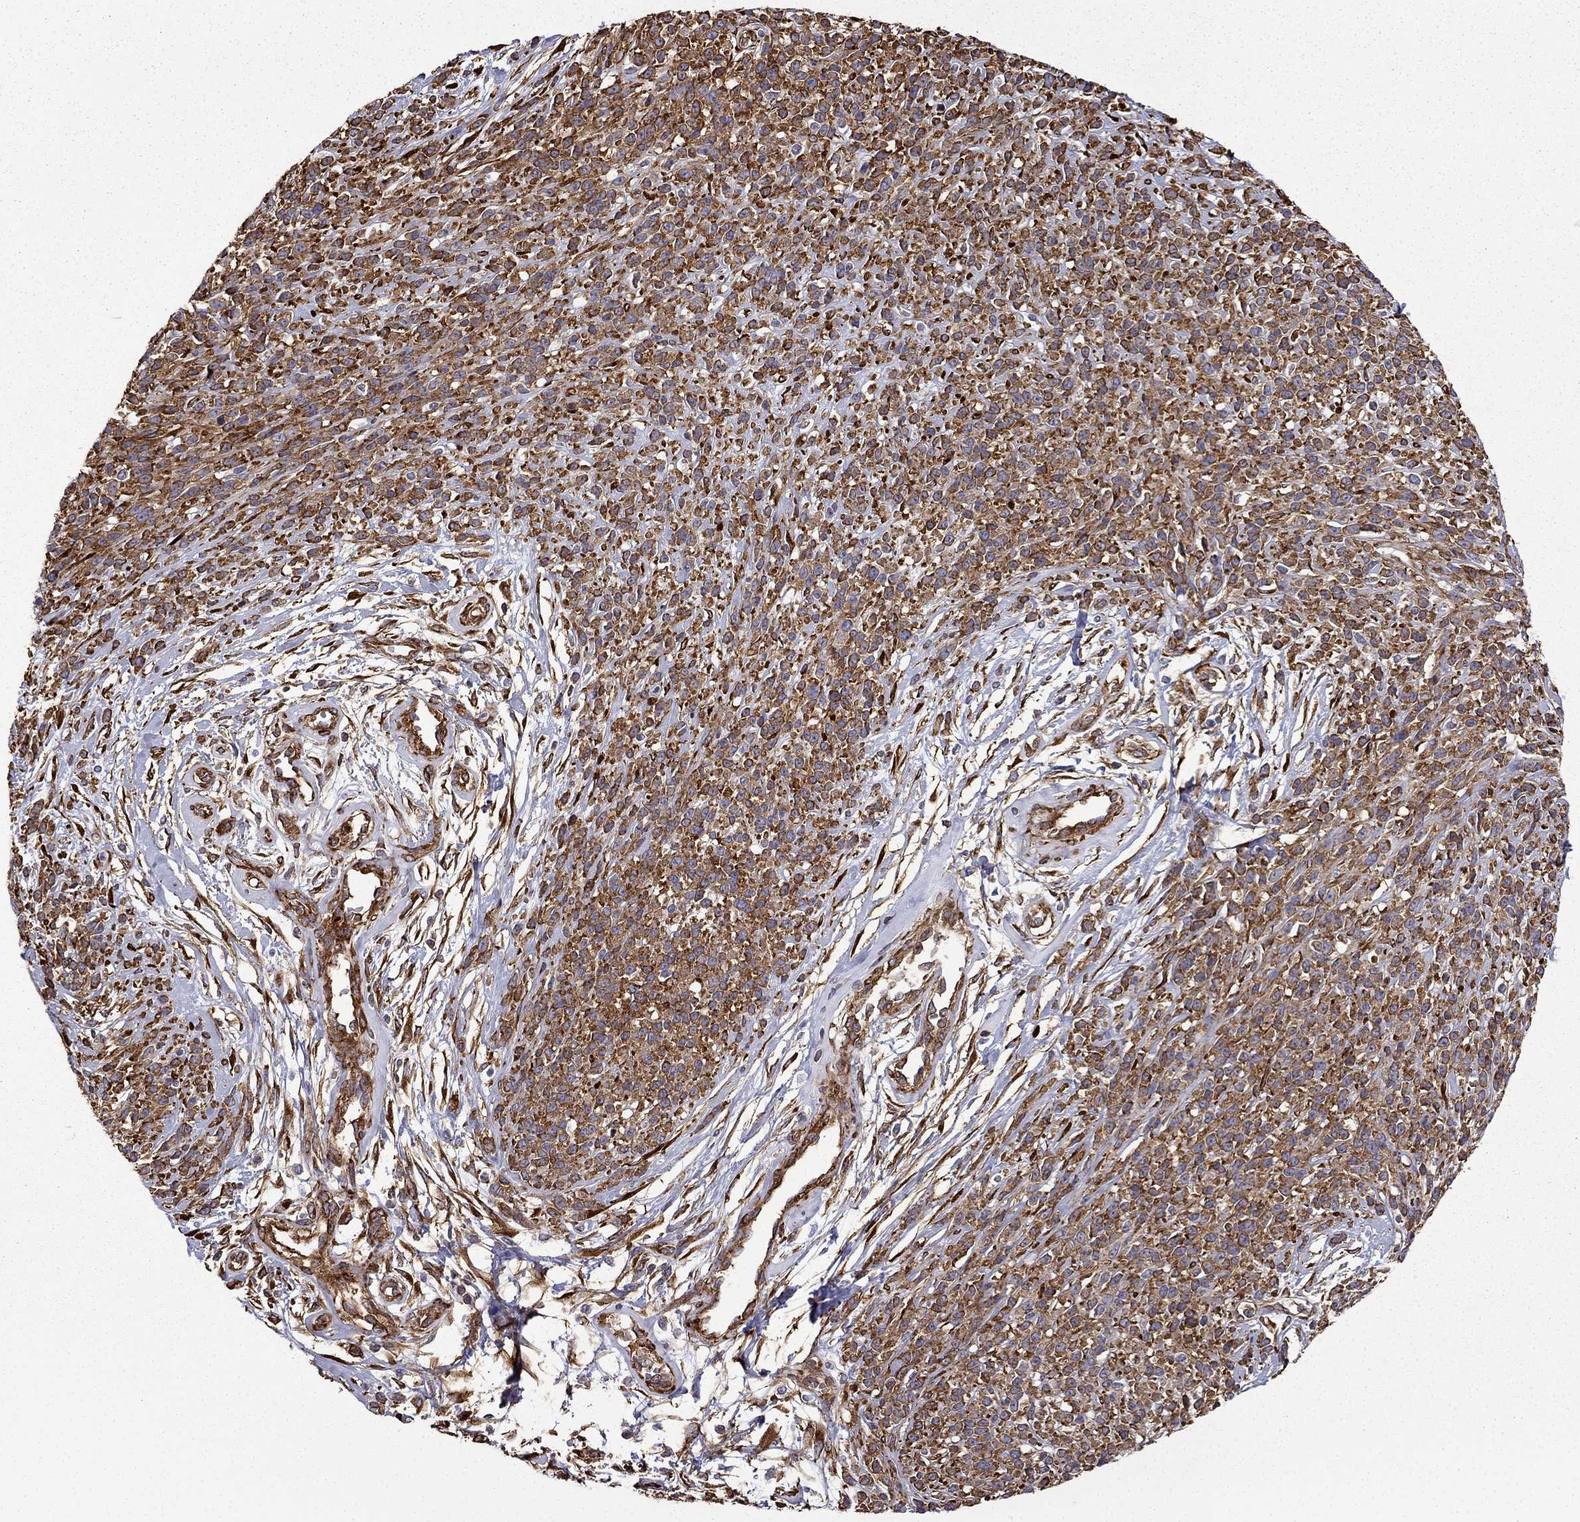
{"staining": {"intensity": "strong", "quantity": ">75%", "location": "cytoplasmic/membranous"}, "tissue": "melanoma", "cell_type": "Tumor cells", "image_type": "cancer", "snomed": [{"axis": "morphology", "description": "Malignant melanoma, NOS"}, {"axis": "topography", "description": "Skin"}, {"axis": "topography", "description": "Skin of trunk"}], "caption": "About >75% of tumor cells in malignant melanoma display strong cytoplasmic/membranous protein positivity as visualized by brown immunohistochemical staining.", "gene": "MAP4", "patient": {"sex": "male", "age": 74}}